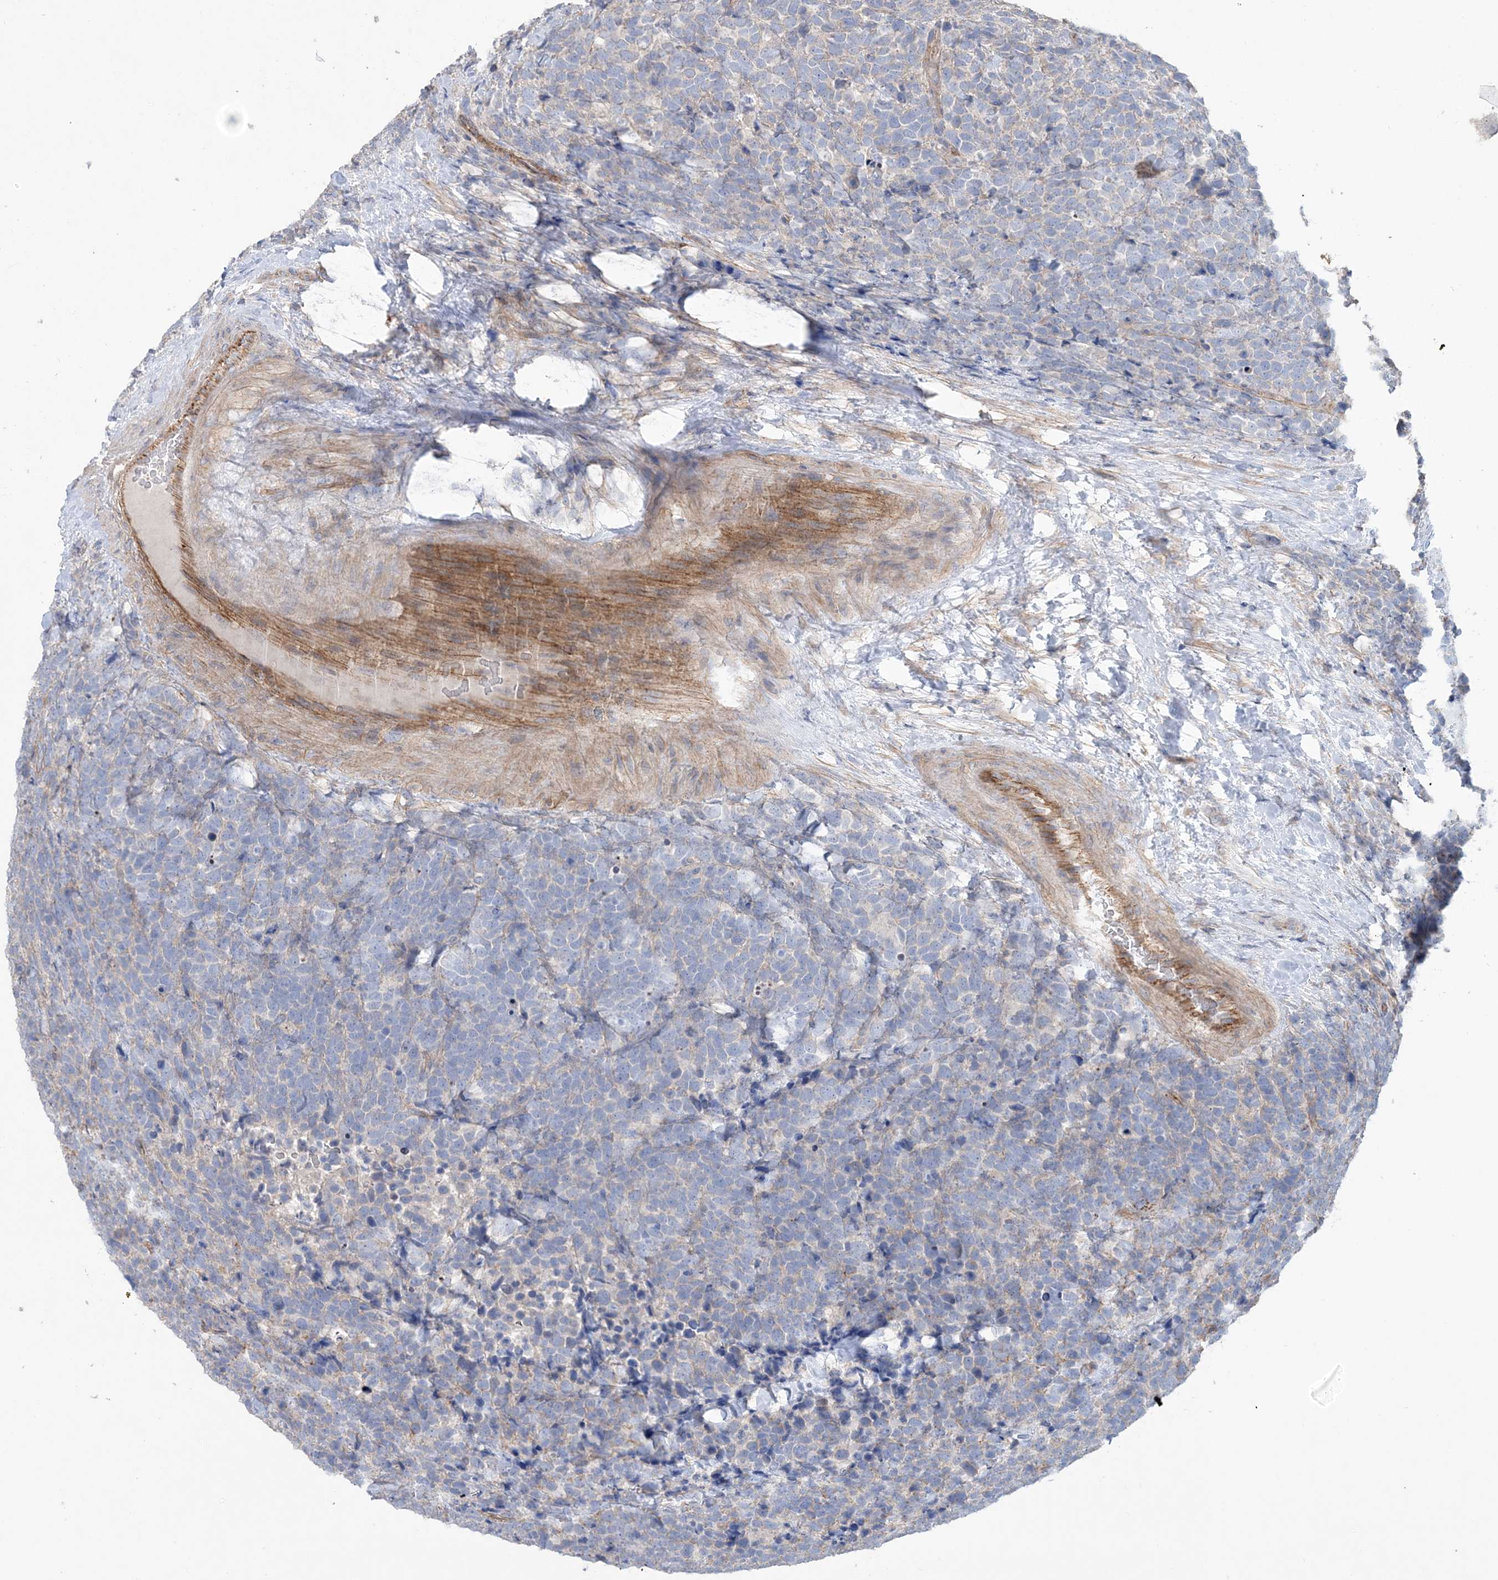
{"staining": {"intensity": "negative", "quantity": "none", "location": "none"}, "tissue": "urothelial cancer", "cell_type": "Tumor cells", "image_type": "cancer", "snomed": [{"axis": "morphology", "description": "Urothelial carcinoma, High grade"}, {"axis": "topography", "description": "Urinary bladder"}], "caption": "Protein analysis of high-grade urothelial carcinoma displays no significant staining in tumor cells.", "gene": "PIGC", "patient": {"sex": "female", "age": 82}}